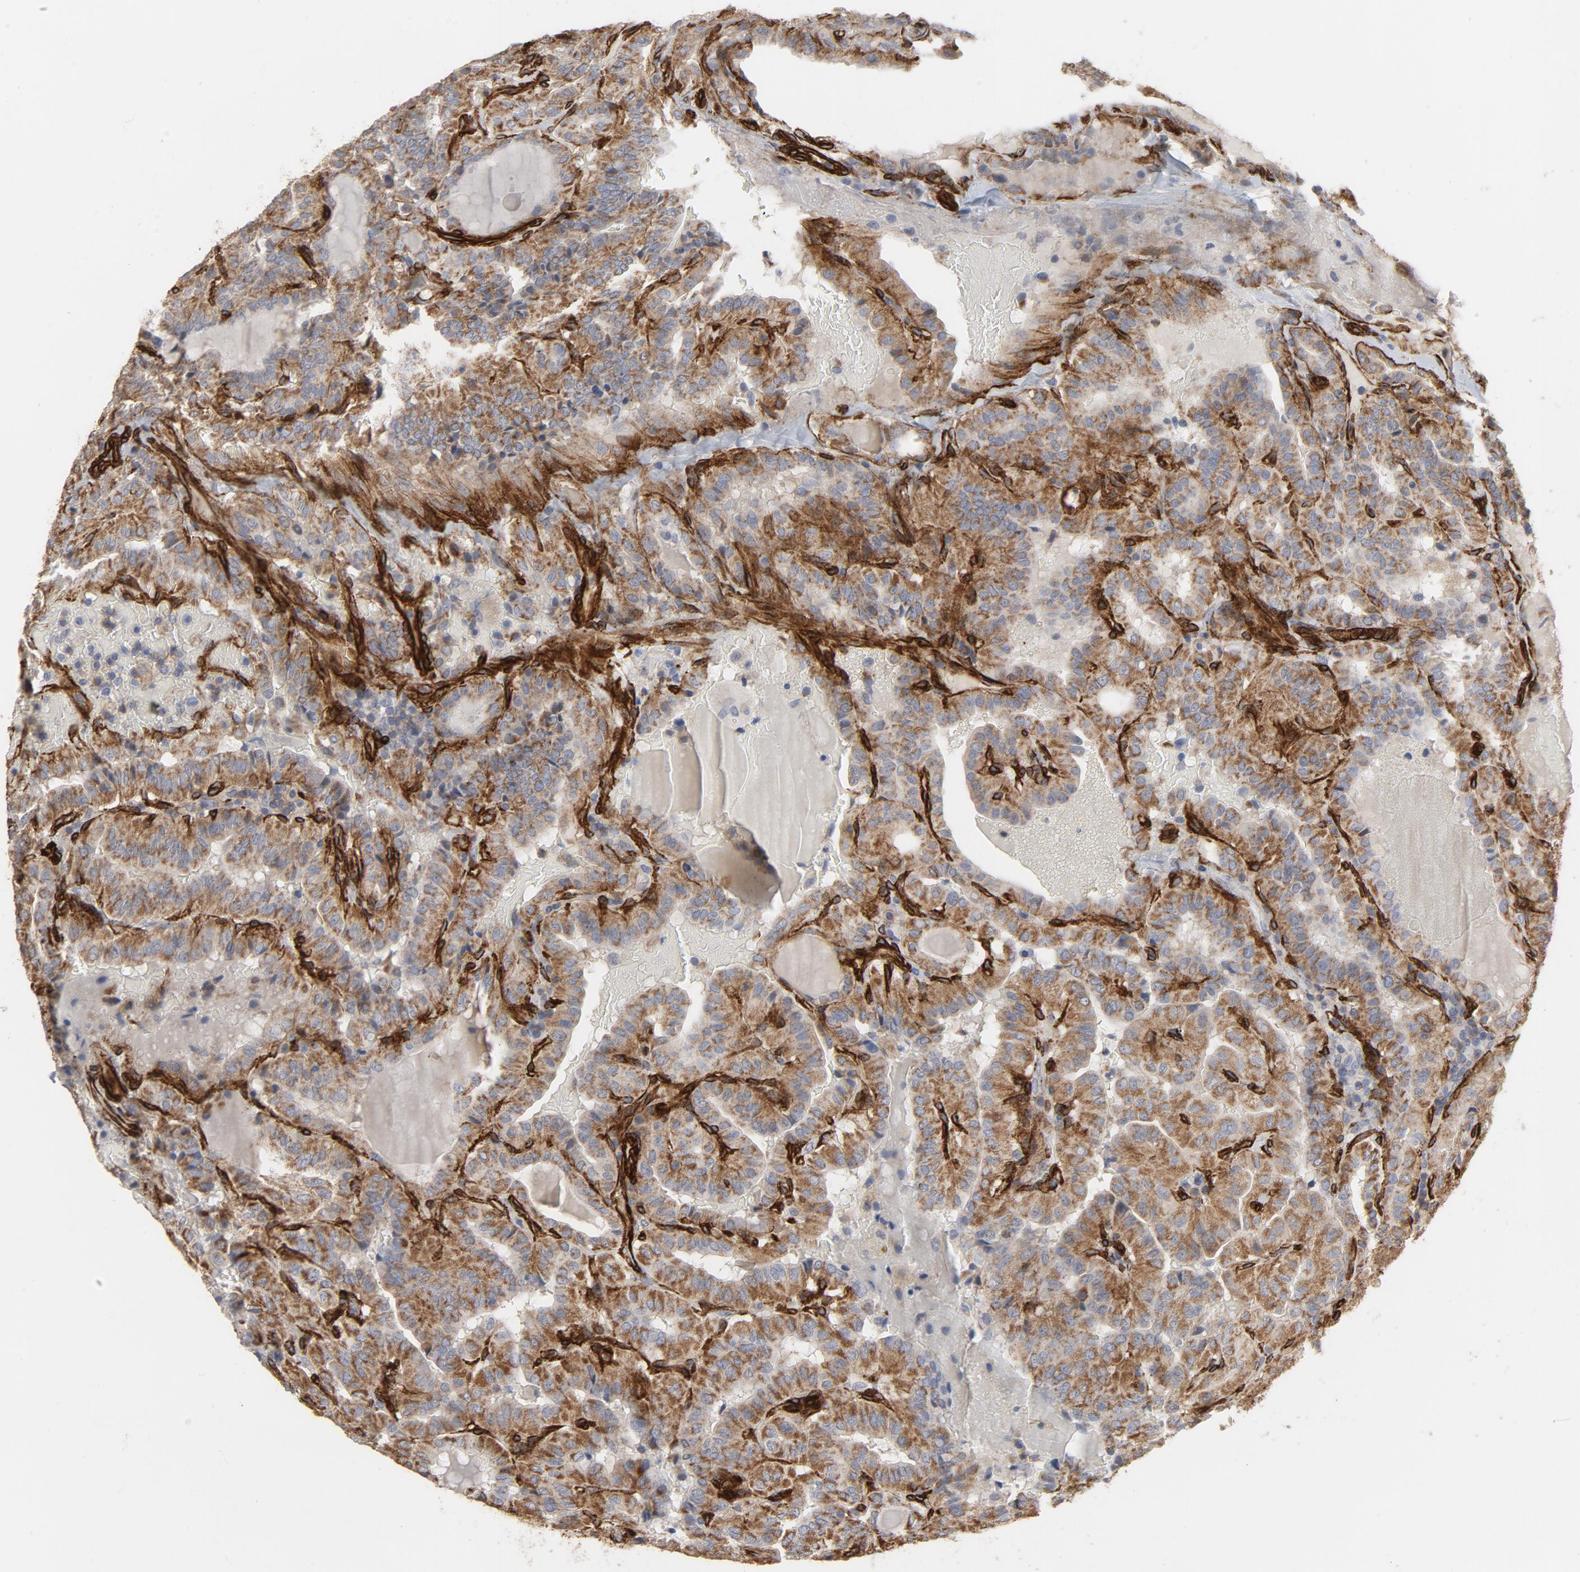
{"staining": {"intensity": "strong", "quantity": ">75%", "location": "cytoplasmic/membranous"}, "tissue": "thyroid cancer", "cell_type": "Tumor cells", "image_type": "cancer", "snomed": [{"axis": "morphology", "description": "Papillary adenocarcinoma, NOS"}, {"axis": "topography", "description": "Thyroid gland"}], "caption": "DAB immunohistochemical staining of thyroid papillary adenocarcinoma demonstrates strong cytoplasmic/membranous protein staining in about >75% of tumor cells.", "gene": "GNG2", "patient": {"sex": "male", "age": 77}}